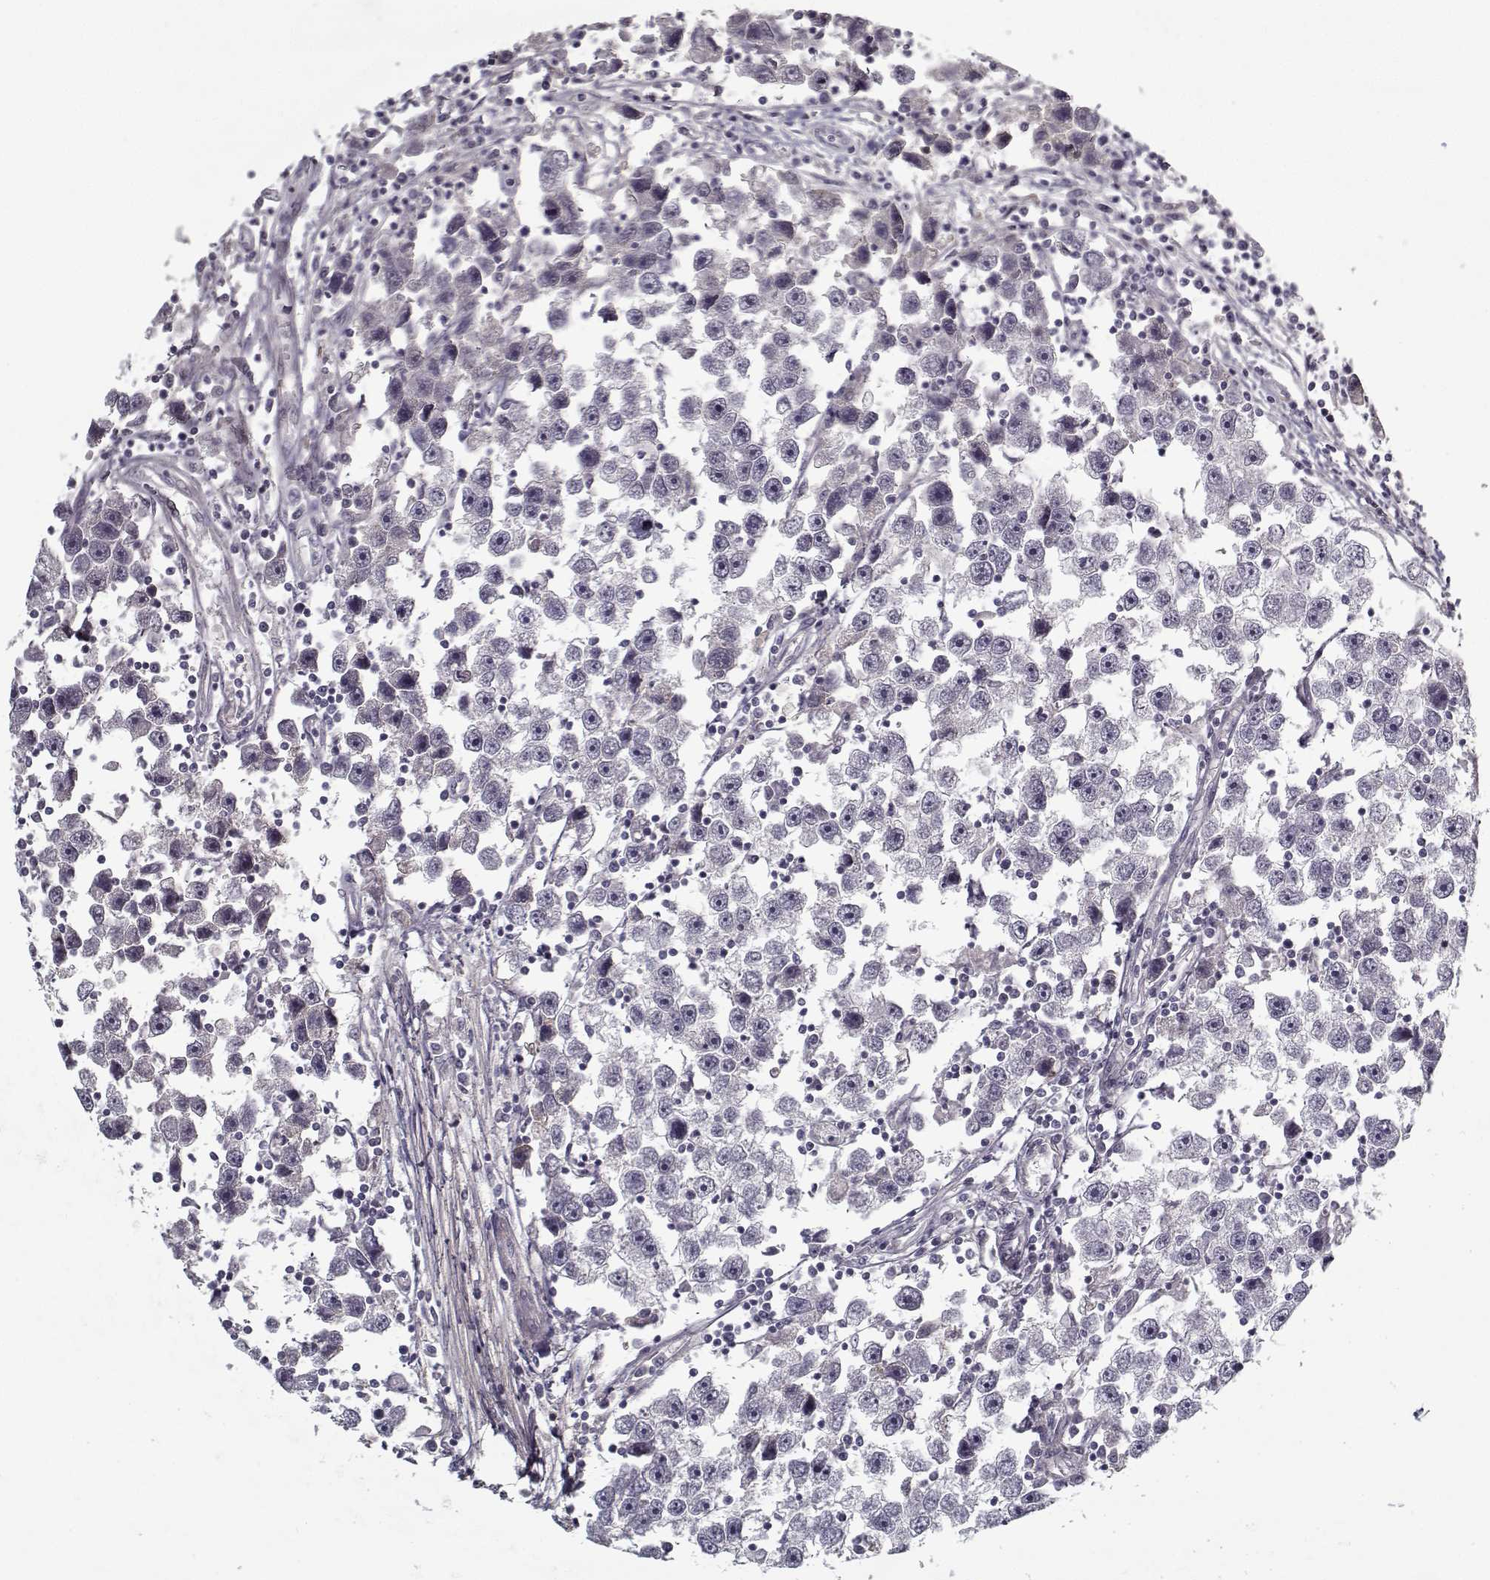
{"staining": {"intensity": "negative", "quantity": "none", "location": "none"}, "tissue": "testis cancer", "cell_type": "Tumor cells", "image_type": "cancer", "snomed": [{"axis": "morphology", "description": "Seminoma, NOS"}, {"axis": "topography", "description": "Testis"}], "caption": "Human testis cancer stained for a protein using immunohistochemistry (IHC) shows no expression in tumor cells.", "gene": "LAMA2", "patient": {"sex": "male", "age": 30}}